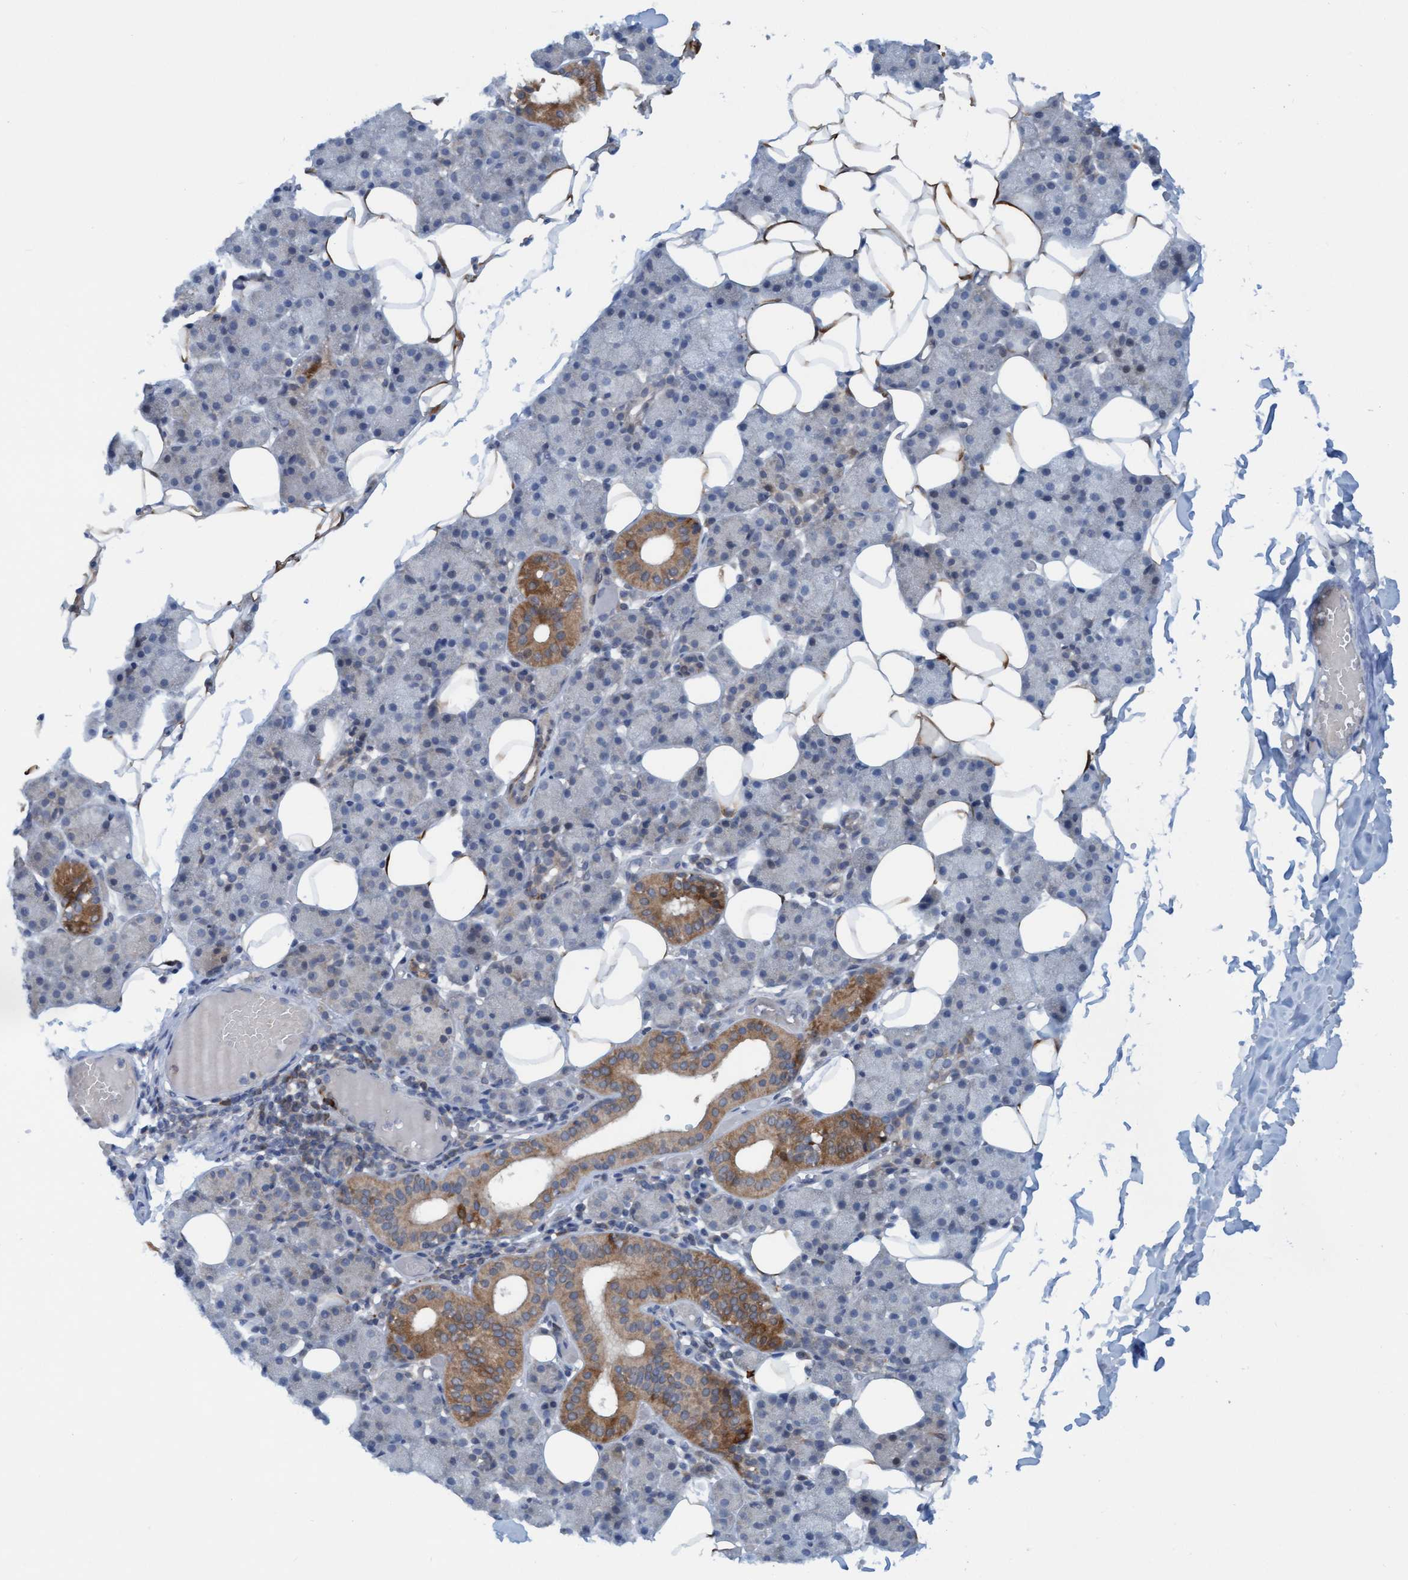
{"staining": {"intensity": "moderate", "quantity": "<25%", "location": "cytoplasmic/membranous"}, "tissue": "salivary gland", "cell_type": "Glandular cells", "image_type": "normal", "snomed": [{"axis": "morphology", "description": "Normal tissue, NOS"}, {"axis": "topography", "description": "Salivary gland"}], "caption": "Glandular cells exhibit moderate cytoplasmic/membranous expression in approximately <25% of cells in unremarkable salivary gland. (DAB IHC, brown staining for protein, blue staining for nuclei).", "gene": "KLHL25", "patient": {"sex": "female", "age": 33}}